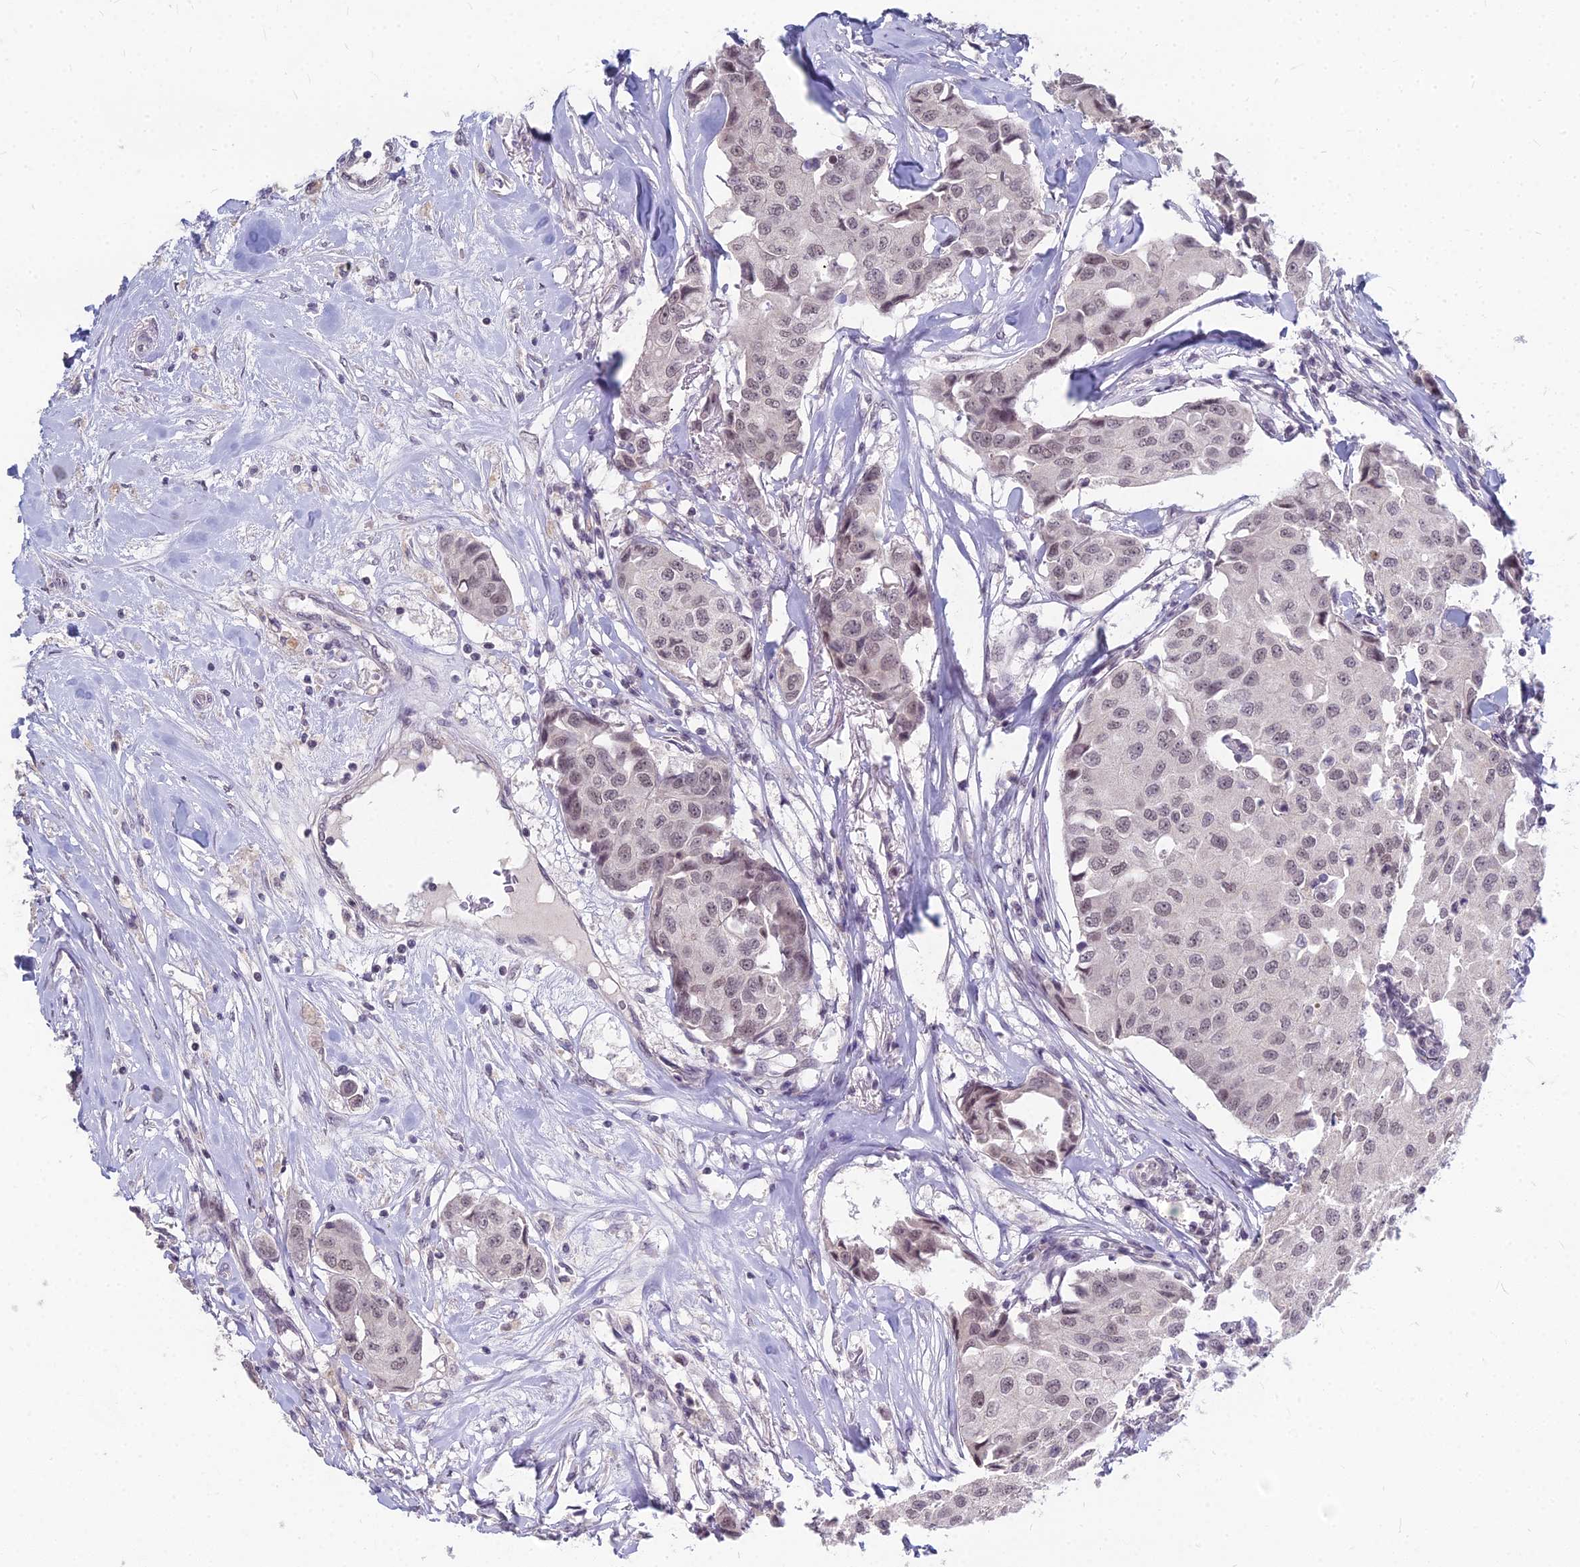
{"staining": {"intensity": "weak", "quantity": "25%-75%", "location": "nuclear"}, "tissue": "breast cancer", "cell_type": "Tumor cells", "image_type": "cancer", "snomed": [{"axis": "morphology", "description": "Duct carcinoma"}, {"axis": "topography", "description": "Breast"}], "caption": "Breast cancer tissue exhibits weak nuclear staining in about 25%-75% of tumor cells", "gene": "KAT7", "patient": {"sex": "female", "age": 80}}